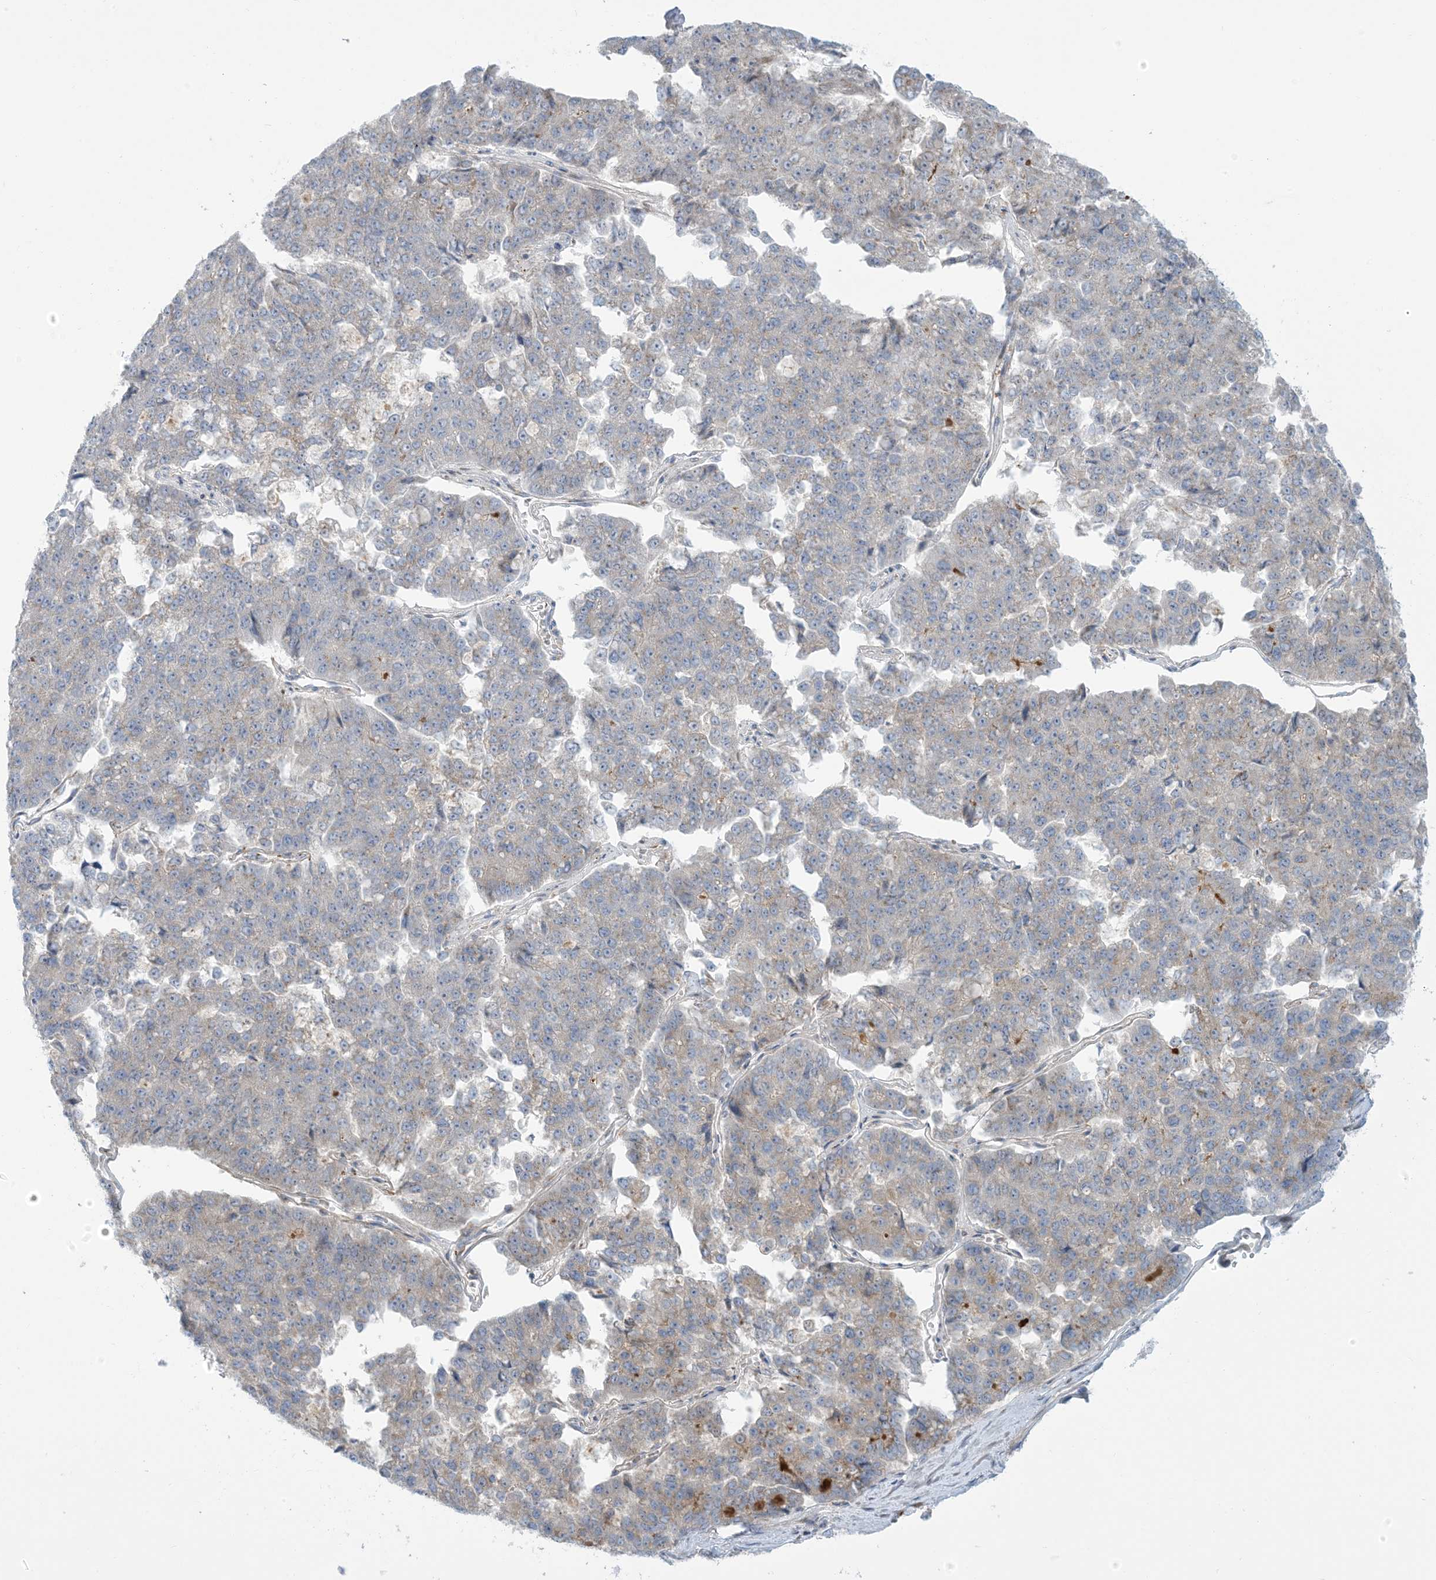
{"staining": {"intensity": "weak", "quantity": "<25%", "location": "cytoplasmic/membranous"}, "tissue": "pancreatic cancer", "cell_type": "Tumor cells", "image_type": "cancer", "snomed": [{"axis": "morphology", "description": "Adenocarcinoma, NOS"}, {"axis": "topography", "description": "Pancreas"}], "caption": "Tumor cells show no significant protein positivity in pancreatic cancer (adenocarcinoma).", "gene": "AFTPH", "patient": {"sex": "male", "age": 50}}